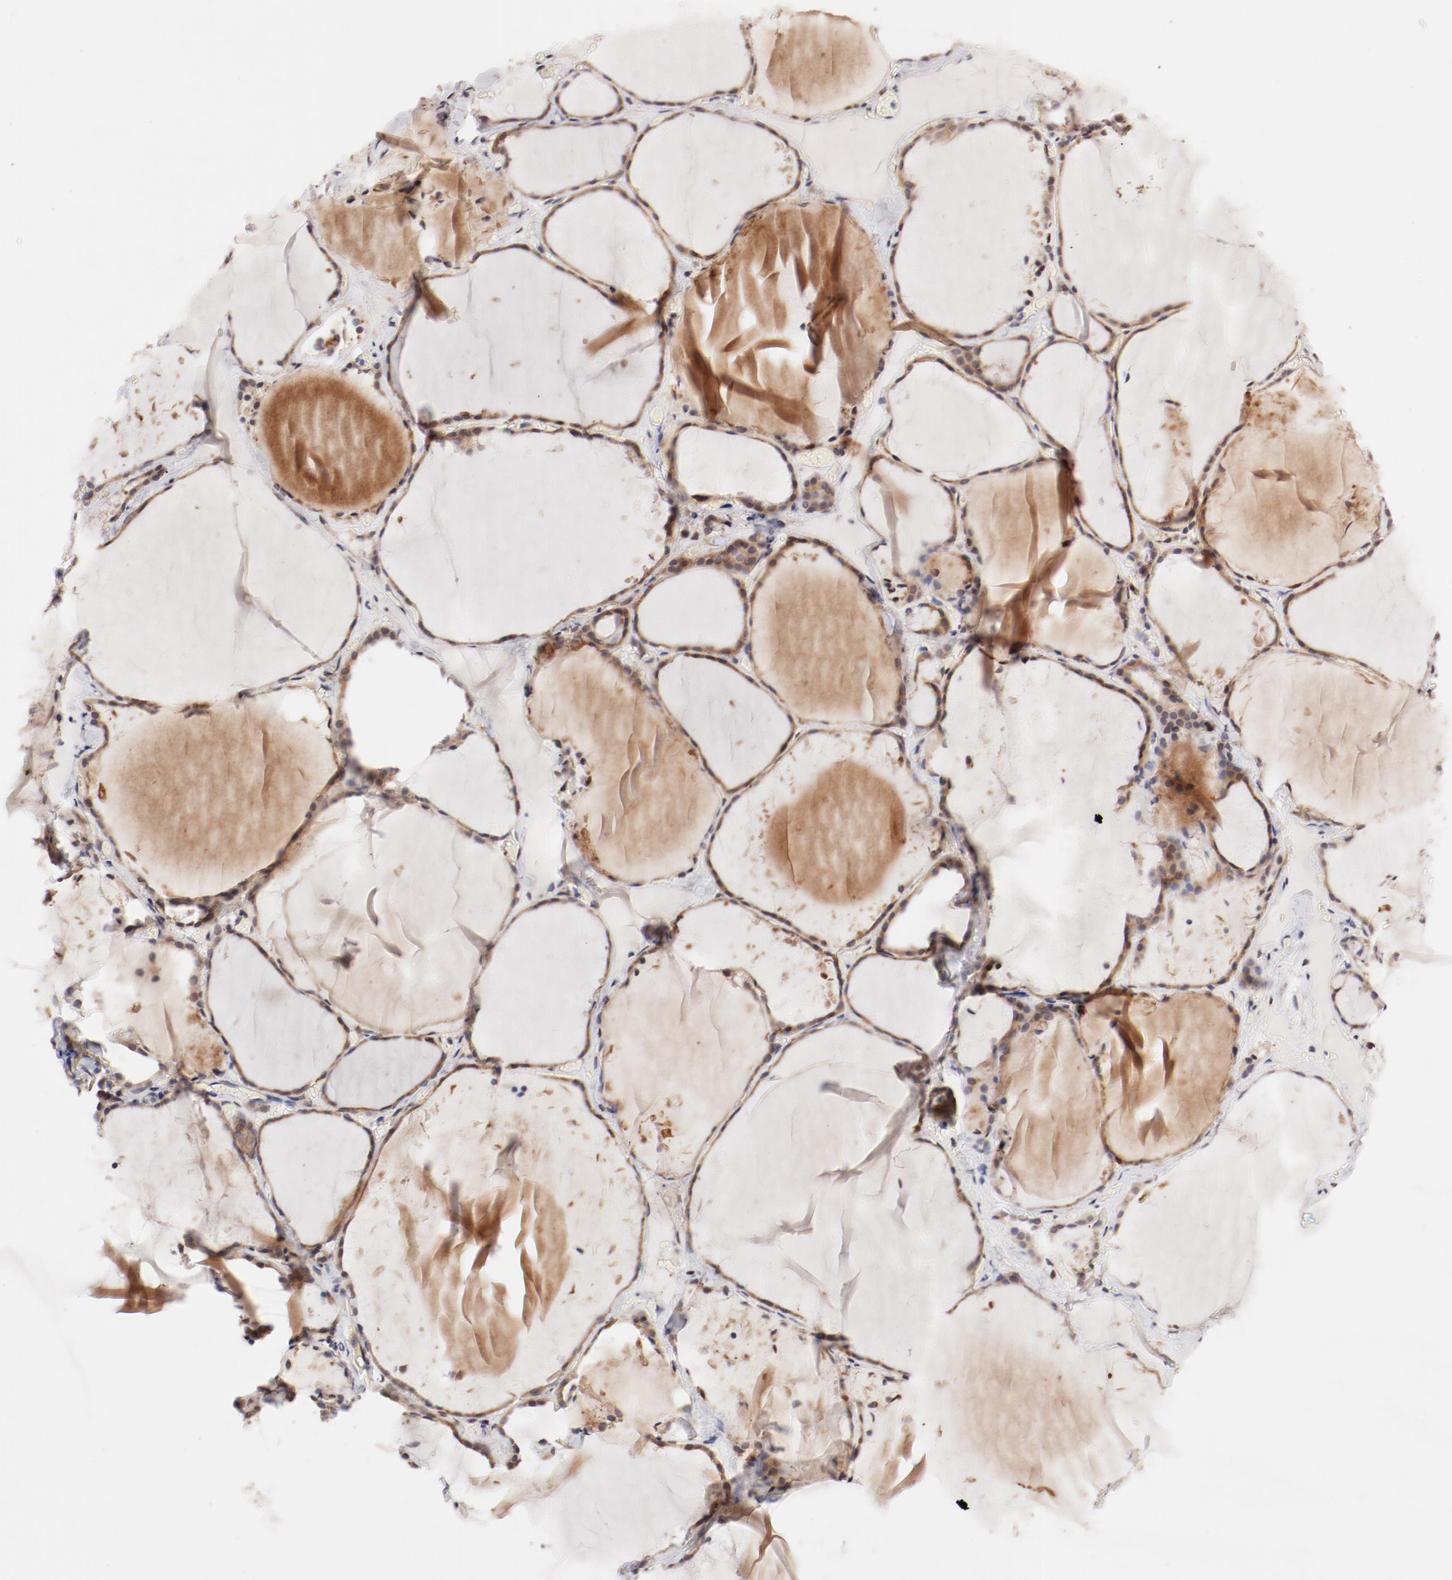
{"staining": {"intensity": "weak", "quantity": ">75%", "location": "cytoplasmic/membranous"}, "tissue": "thyroid gland", "cell_type": "Glandular cells", "image_type": "normal", "snomed": [{"axis": "morphology", "description": "Normal tissue, NOS"}, {"axis": "topography", "description": "Thyroid gland"}], "caption": "A brown stain shows weak cytoplasmic/membranous staining of a protein in glandular cells of normal thyroid gland. (Brightfield microscopy of DAB IHC at high magnification).", "gene": "RPL12", "patient": {"sex": "female", "age": 22}}